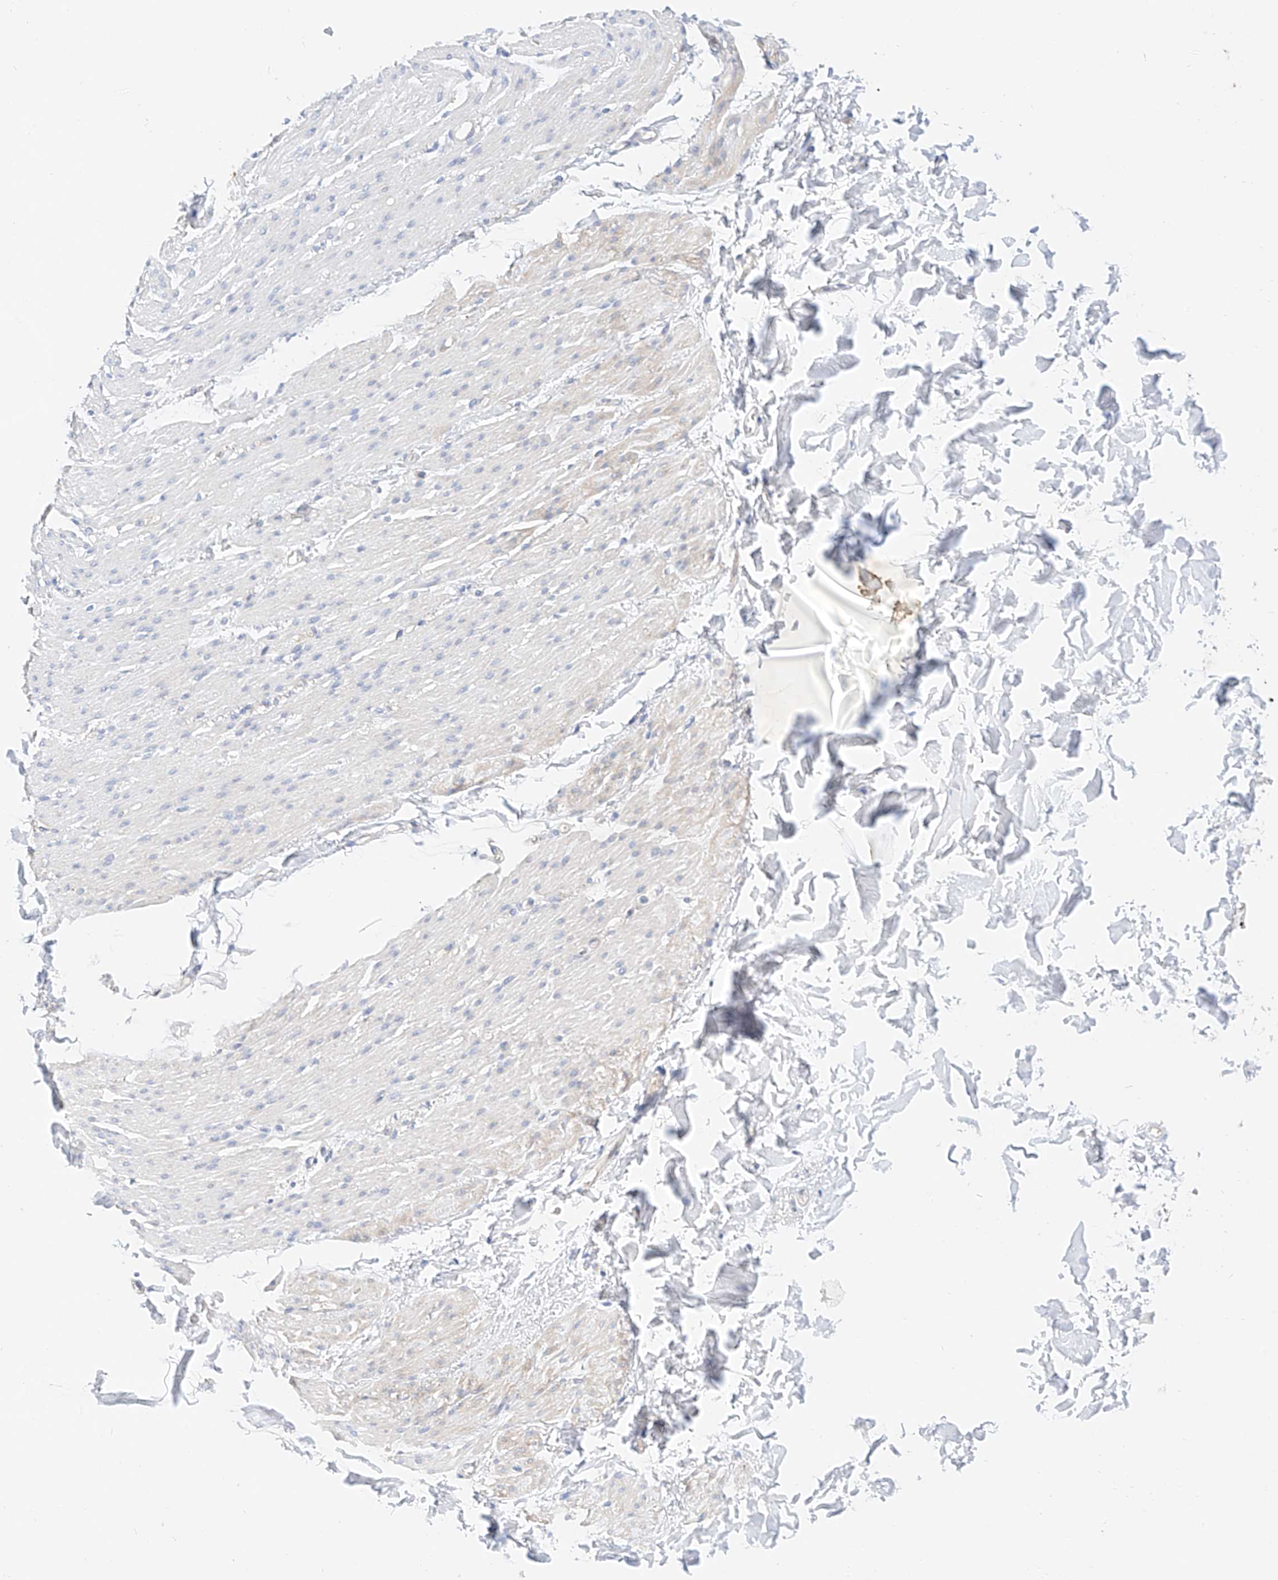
{"staining": {"intensity": "negative", "quantity": "none", "location": "none"}, "tissue": "smooth muscle", "cell_type": "Smooth muscle cells", "image_type": "normal", "snomed": [{"axis": "morphology", "description": "Normal tissue, NOS"}, {"axis": "topography", "description": "Colon"}, {"axis": "topography", "description": "Peripheral nerve tissue"}], "caption": "Immunohistochemistry micrograph of unremarkable human smooth muscle stained for a protein (brown), which displays no positivity in smooth muscle cells. The staining was performed using DAB (3,3'-diaminobenzidine) to visualize the protein expression in brown, while the nuclei were stained in blue with hematoxylin (Magnification: 20x).", "gene": "SBSPON", "patient": {"sex": "female", "age": 61}}